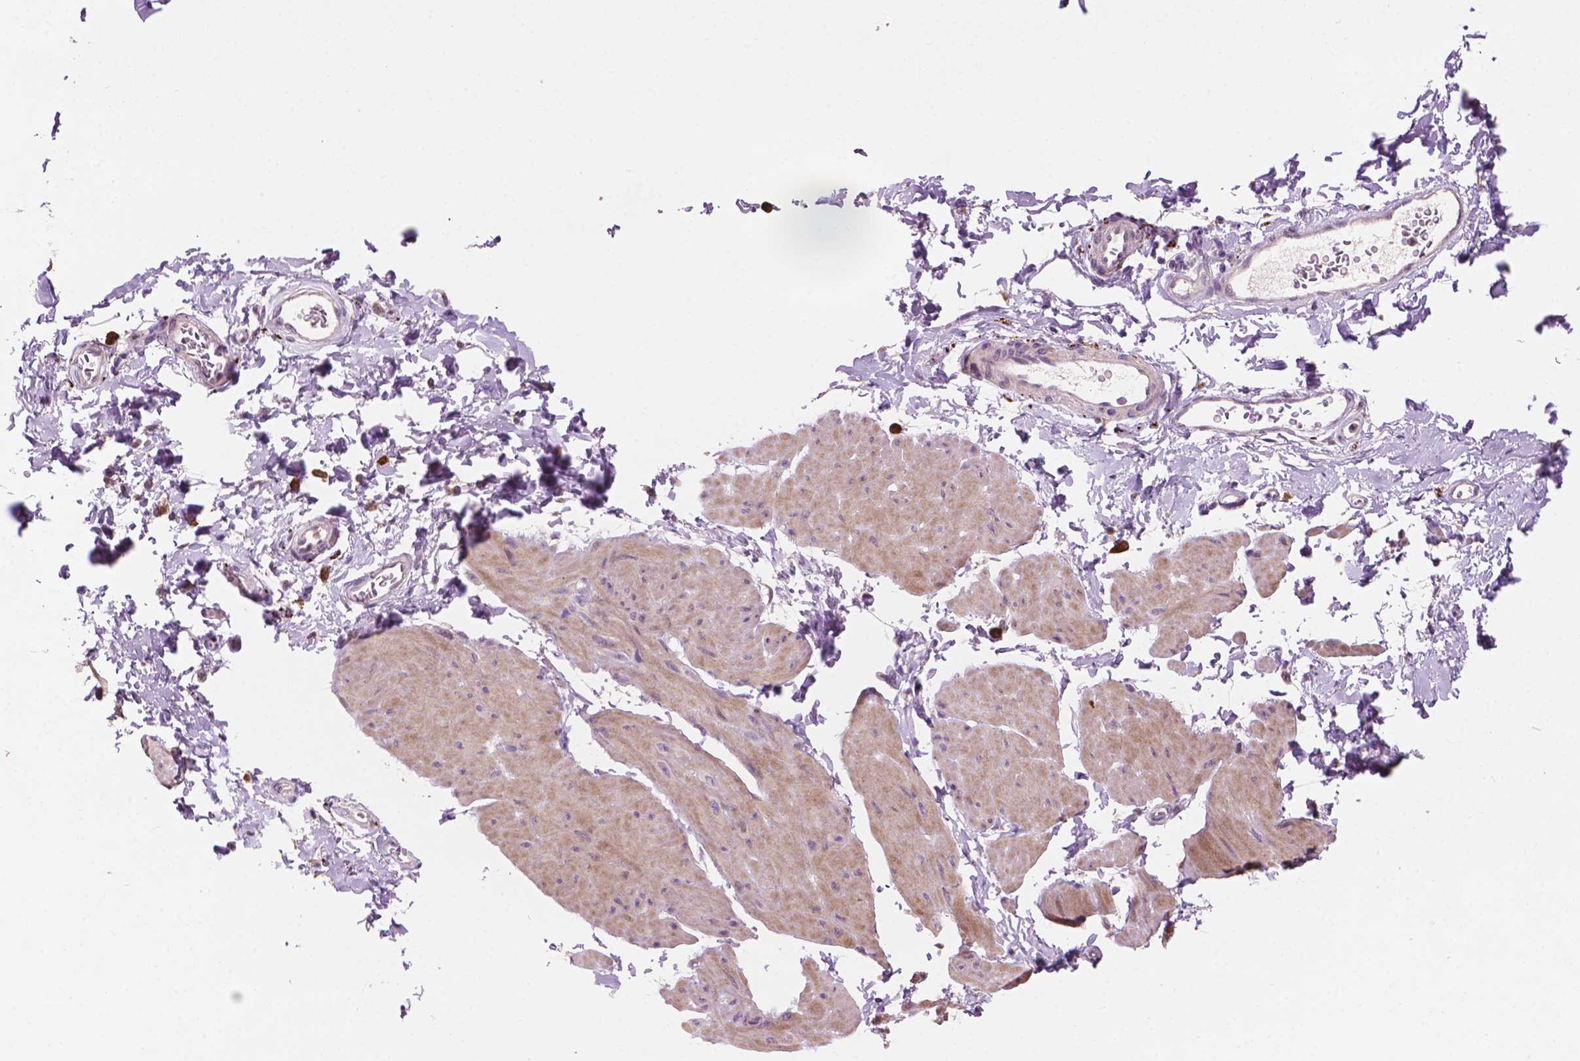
{"staining": {"intensity": "weak", "quantity": "25%-75%", "location": "cytoplasmic/membranous"}, "tissue": "smooth muscle", "cell_type": "Smooth muscle cells", "image_type": "normal", "snomed": [{"axis": "morphology", "description": "Normal tissue, NOS"}, {"axis": "topography", "description": "Adipose tissue"}, {"axis": "topography", "description": "Smooth muscle"}, {"axis": "topography", "description": "Peripheral nerve tissue"}], "caption": "Immunohistochemical staining of normal smooth muscle displays weak cytoplasmic/membranous protein expression in about 25%-75% of smooth muscle cells. The staining was performed using DAB, with brown indicating positive protein expression. Nuclei are stained blue with hematoxylin.", "gene": "LRP1B", "patient": {"sex": "male", "age": 83}}